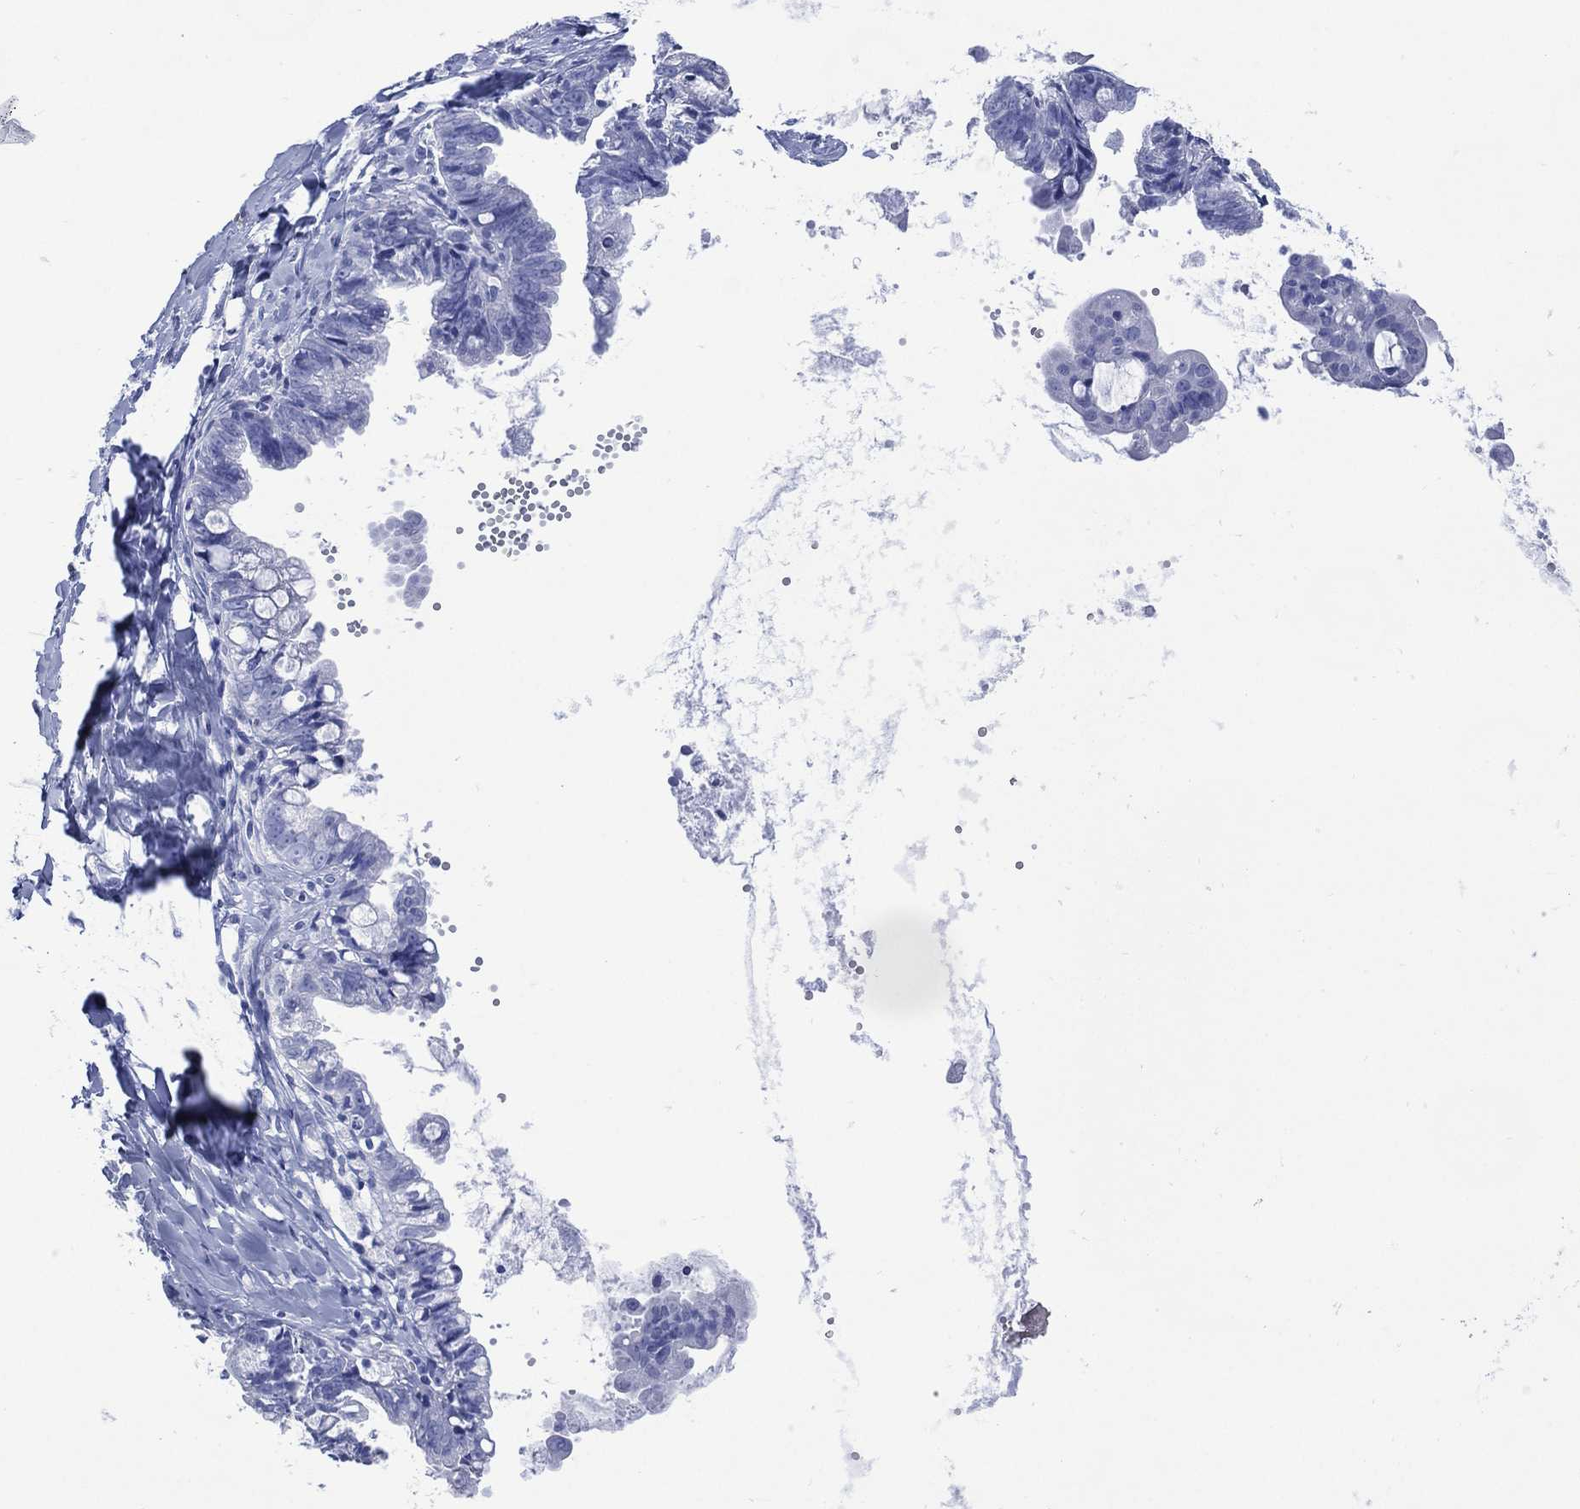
{"staining": {"intensity": "negative", "quantity": "none", "location": "none"}, "tissue": "ovarian cancer", "cell_type": "Tumor cells", "image_type": "cancer", "snomed": [{"axis": "morphology", "description": "Cystadenocarcinoma, mucinous, NOS"}, {"axis": "topography", "description": "Ovary"}], "caption": "This is an immunohistochemistry (IHC) image of human mucinous cystadenocarcinoma (ovarian). There is no expression in tumor cells.", "gene": "SHCBP1L", "patient": {"sex": "female", "age": 63}}